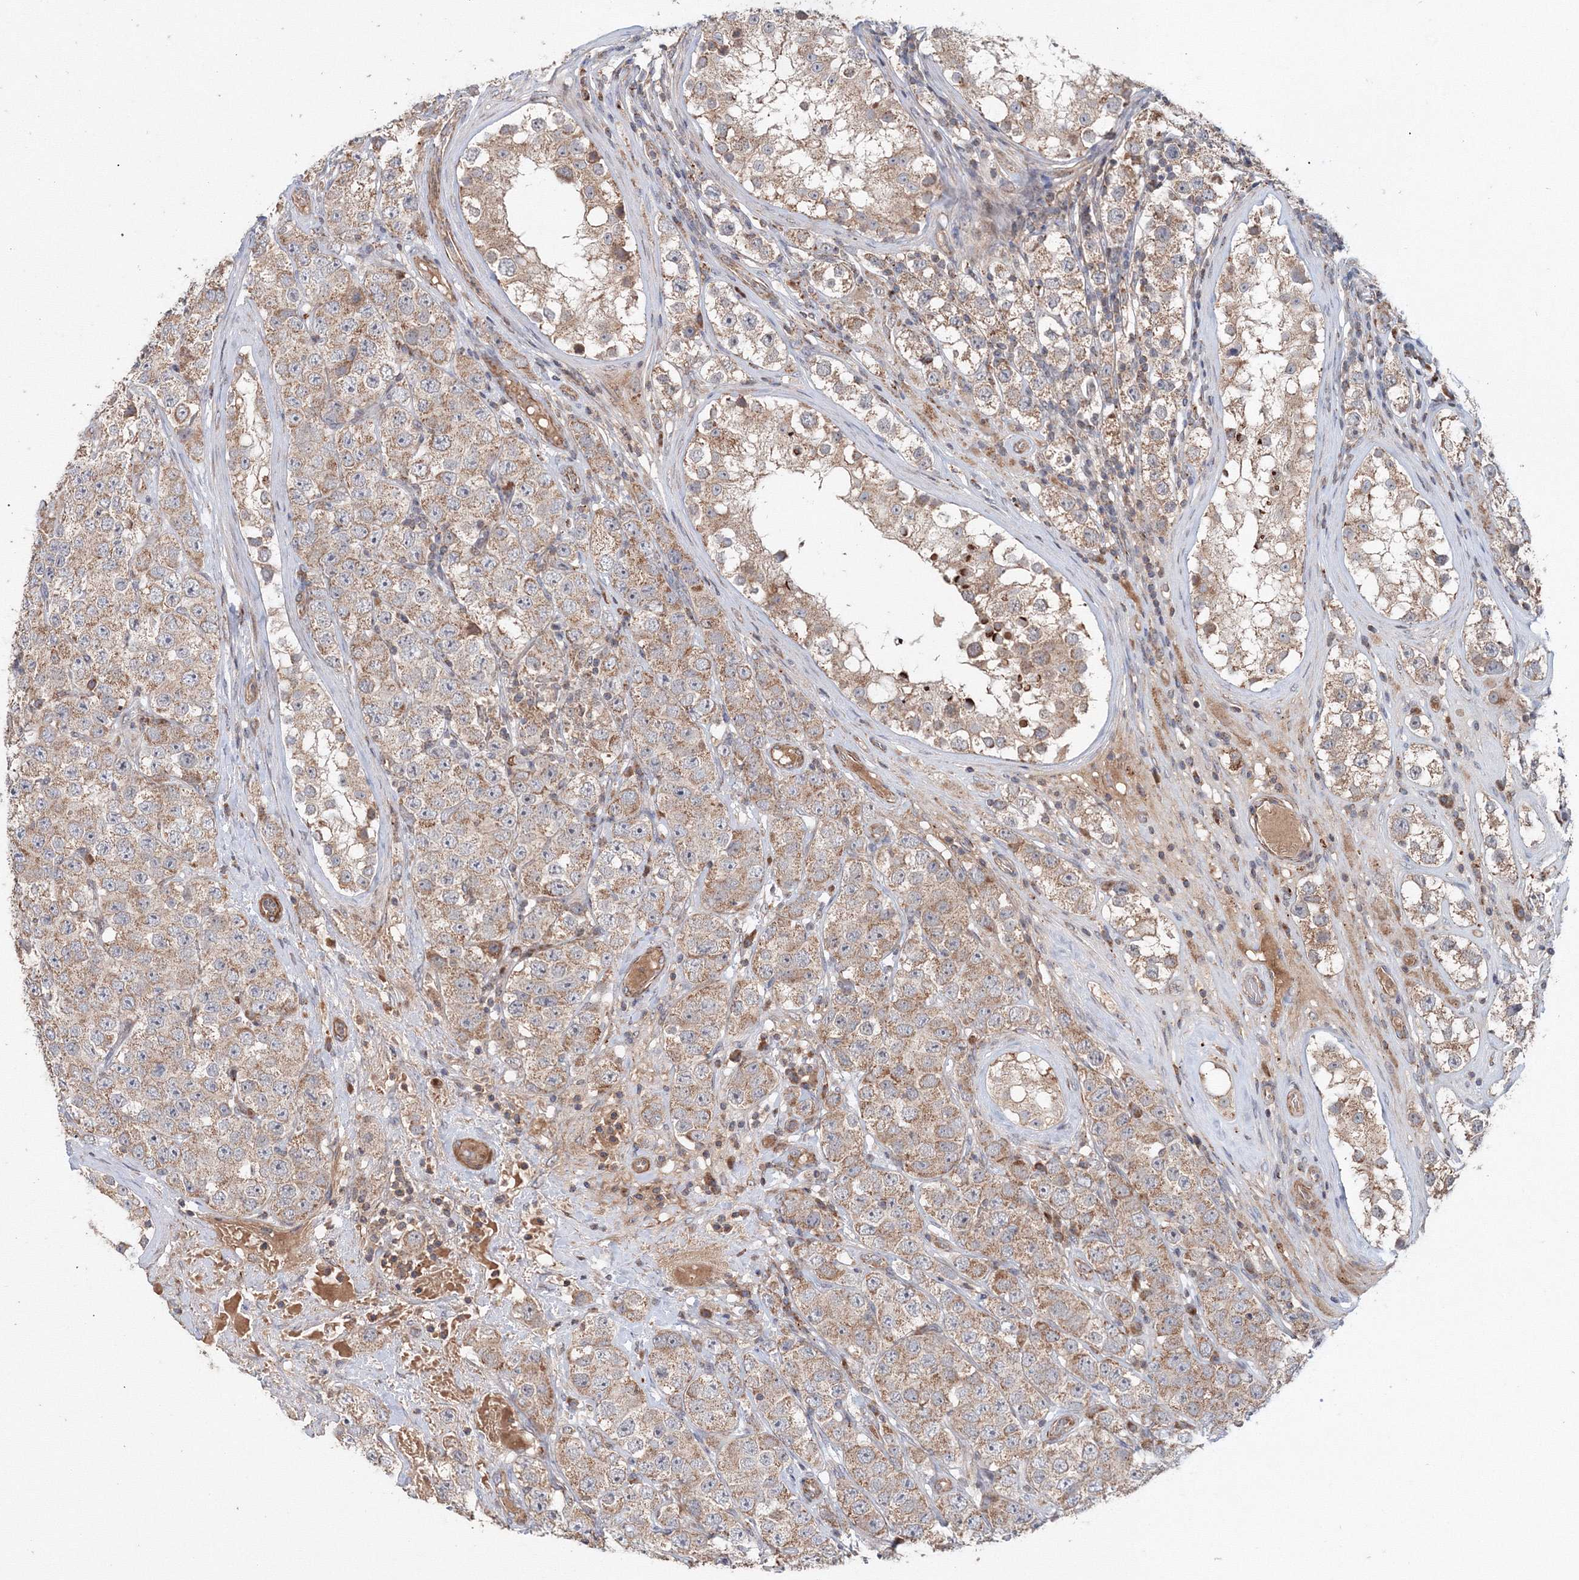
{"staining": {"intensity": "moderate", "quantity": ">75%", "location": "cytoplasmic/membranous"}, "tissue": "testis cancer", "cell_type": "Tumor cells", "image_type": "cancer", "snomed": [{"axis": "morphology", "description": "Seminoma, NOS"}, {"axis": "topography", "description": "Testis"}], "caption": "The micrograph demonstrates immunohistochemical staining of testis seminoma. There is moderate cytoplasmic/membranous staining is identified in approximately >75% of tumor cells.", "gene": "NOA1", "patient": {"sex": "male", "age": 28}}